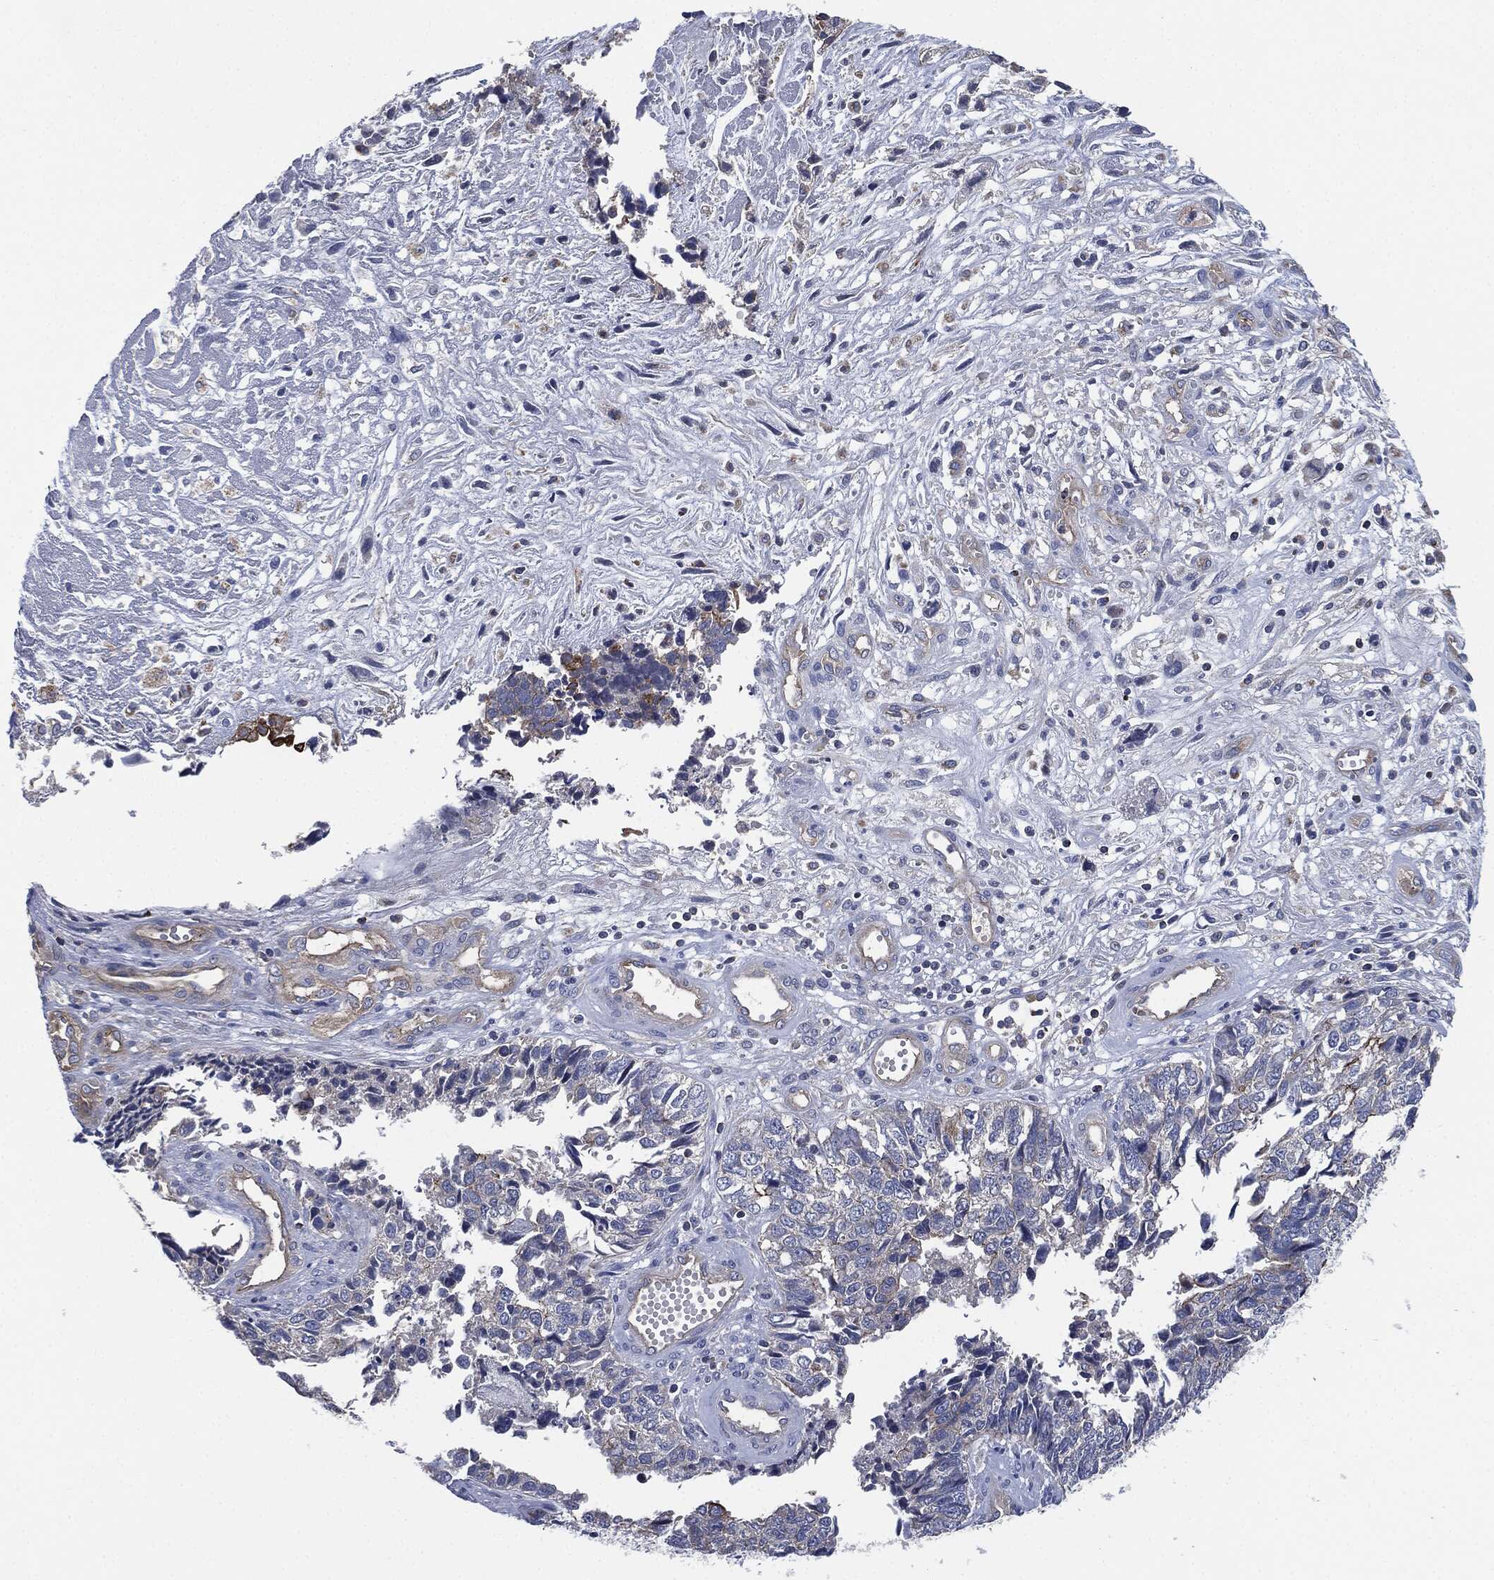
{"staining": {"intensity": "moderate", "quantity": "<25%", "location": "cytoplasmic/membranous"}, "tissue": "cervical cancer", "cell_type": "Tumor cells", "image_type": "cancer", "snomed": [{"axis": "morphology", "description": "Squamous cell carcinoma, NOS"}, {"axis": "topography", "description": "Cervix"}], "caption": "Immunohistochemistry of human squamous cell carcinoma (cervical) displays low levels of moderate cytoplasmic/membranous expression in about <25% of tumor cells.", "gene": "SHROOM2", "patient": {"sex": "female", "age": 63}}